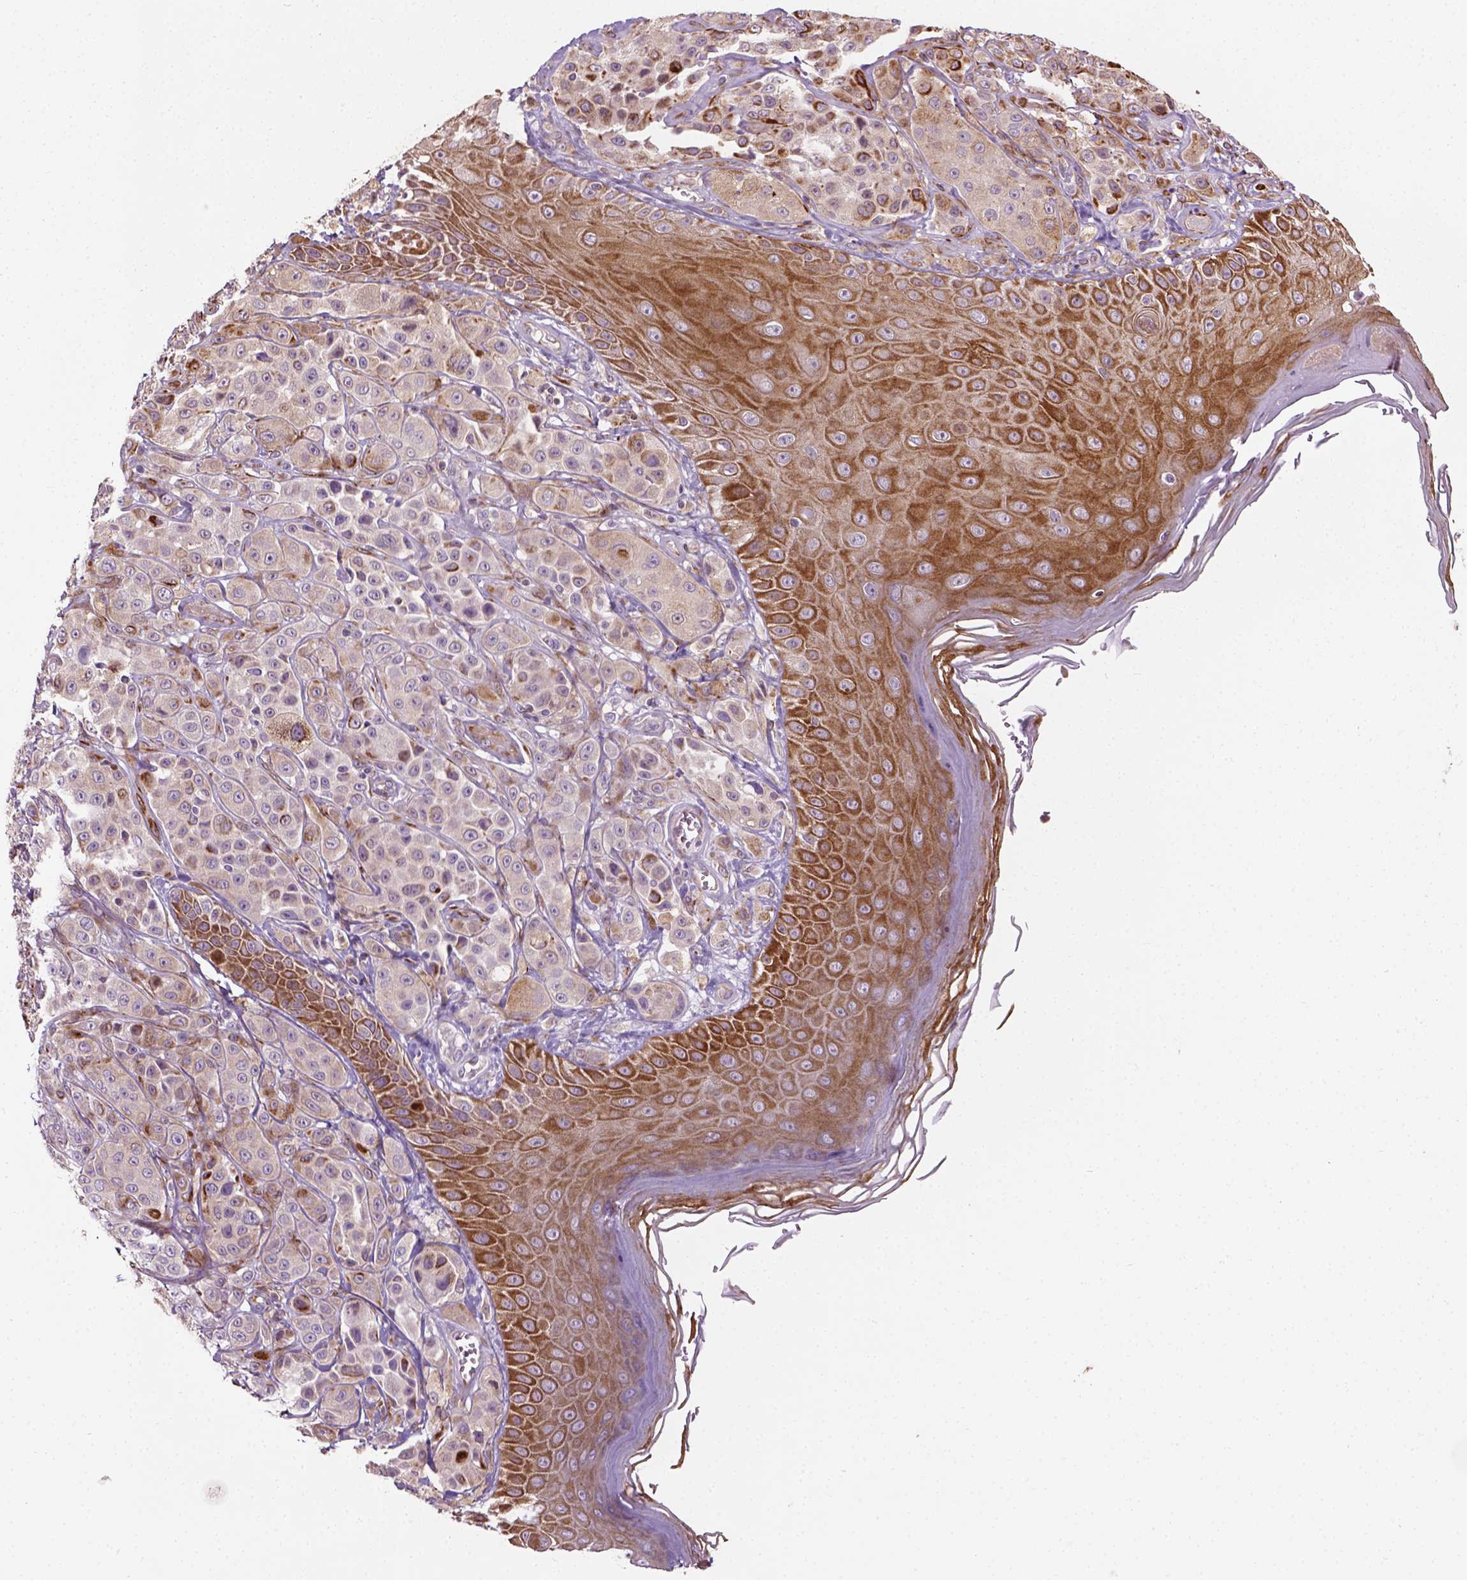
{"staining": {"intensity": "moderate", "quantity": ">75%", "location": "cytoplasmic/membranous"}, "tissue": "melanoma", "cell_type": "Tumor cells", "image_type": "cancer", "snomed": [{"axis": "morphology", "description": "Malignant melanoma, NOS"}, {"axis": "topography", "description": "Skin"}], "caption": "A photomicrograph showing moderate cytoplasmic/membranous staining in approximately >75% of tumor cells in malignant melanoma, as visualized by brown immunohistochemical staining.", "gene": "PKP3", "patient": {"sex": "male", "age": 67}}